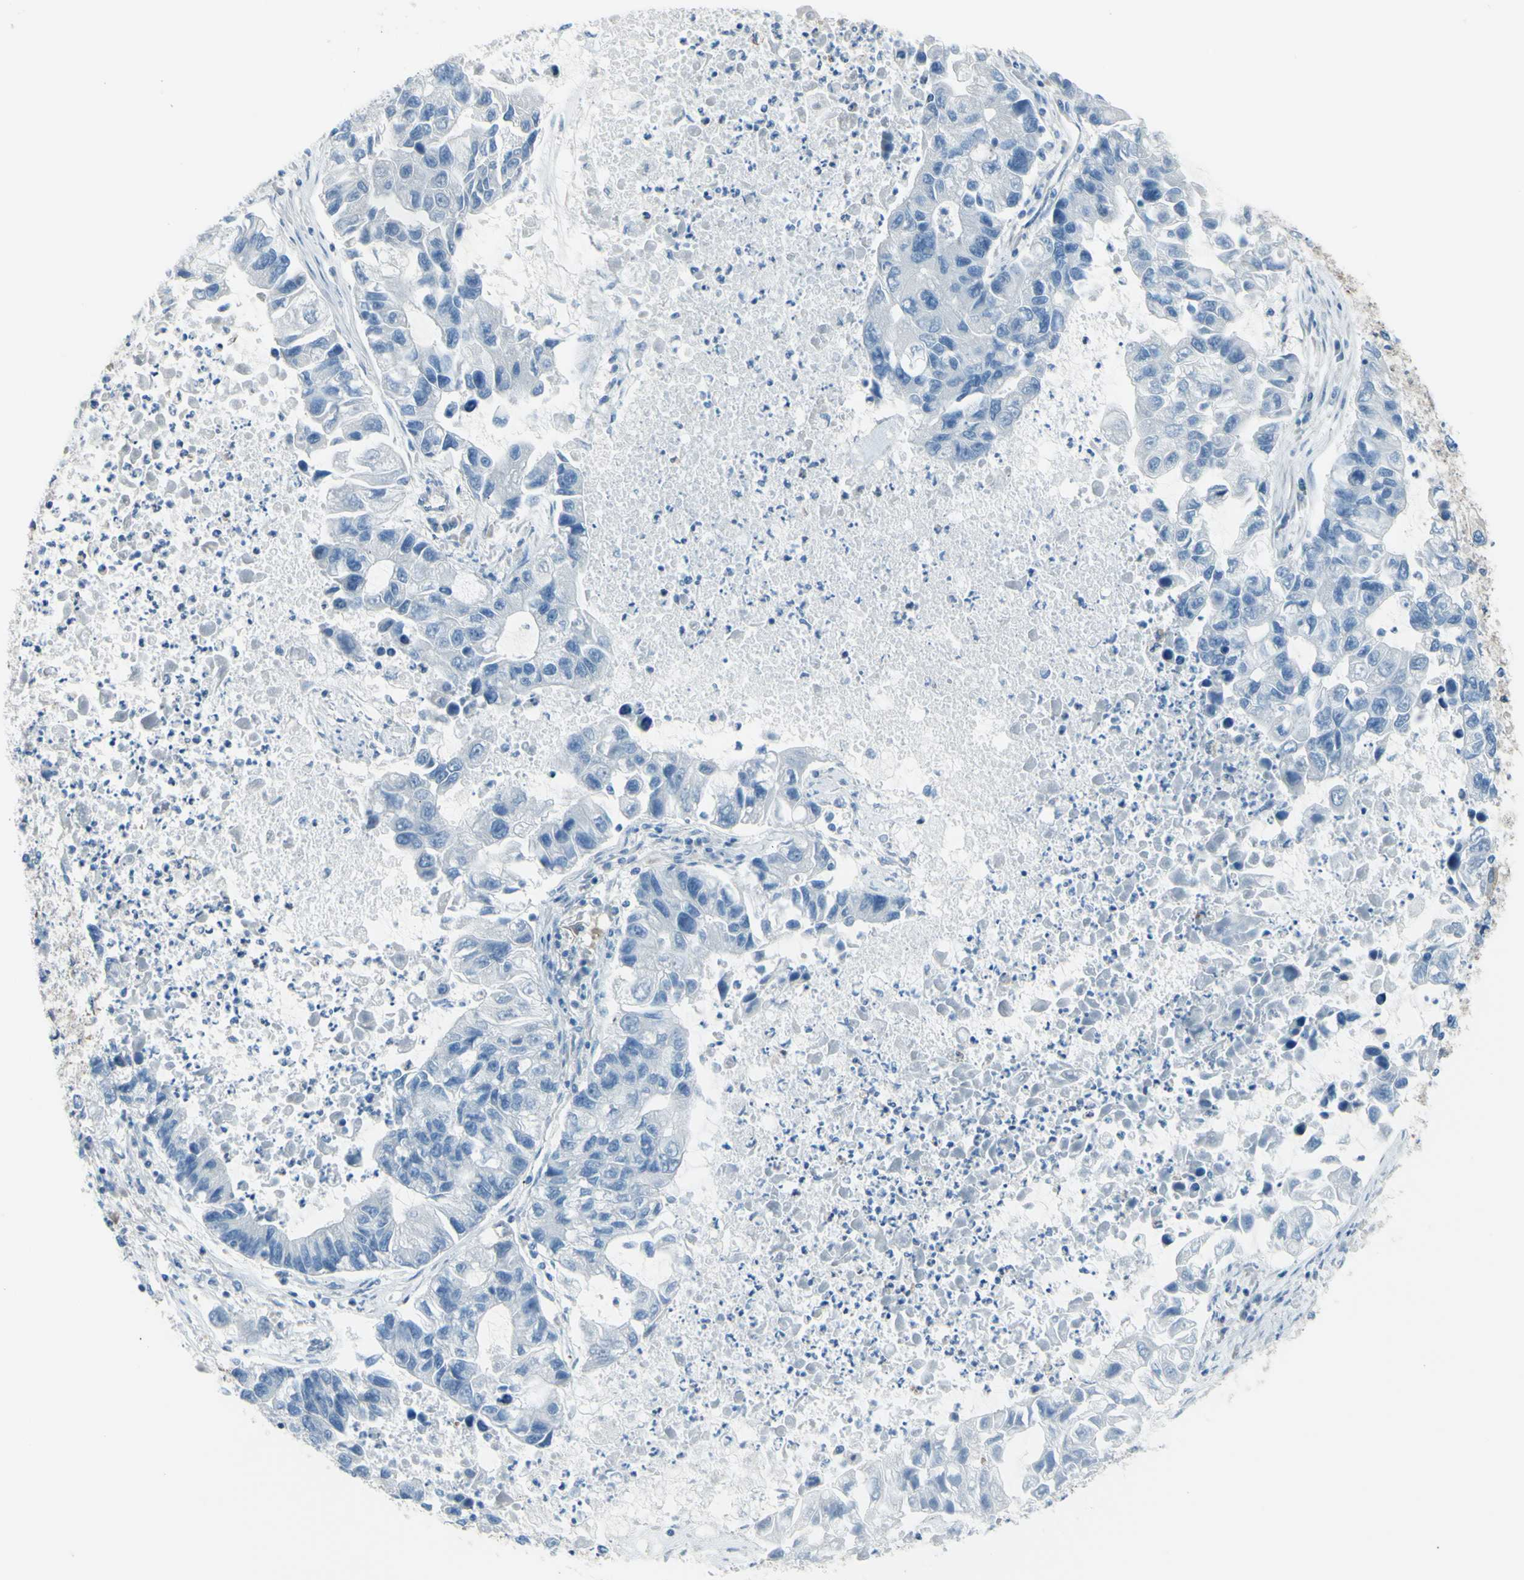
{"staining": {"intensity": "negative", "quantity": "none", "location": "none"}, "tissue": "lung cancer", "cell_type": "Tumor cells", "image_type": "cancer", "snomed": [{"axis": "morphology", "description": "Adenocarcinoma, NOS"}, {"axis": "topography", "description": "Lung"}], "caption": "There is no significant expression in tumor cells of lung adenocarcinoma. Nuclei are stained in blue.", "gene": "ADD1", "patient": {"sex": "female", "age": 51}}